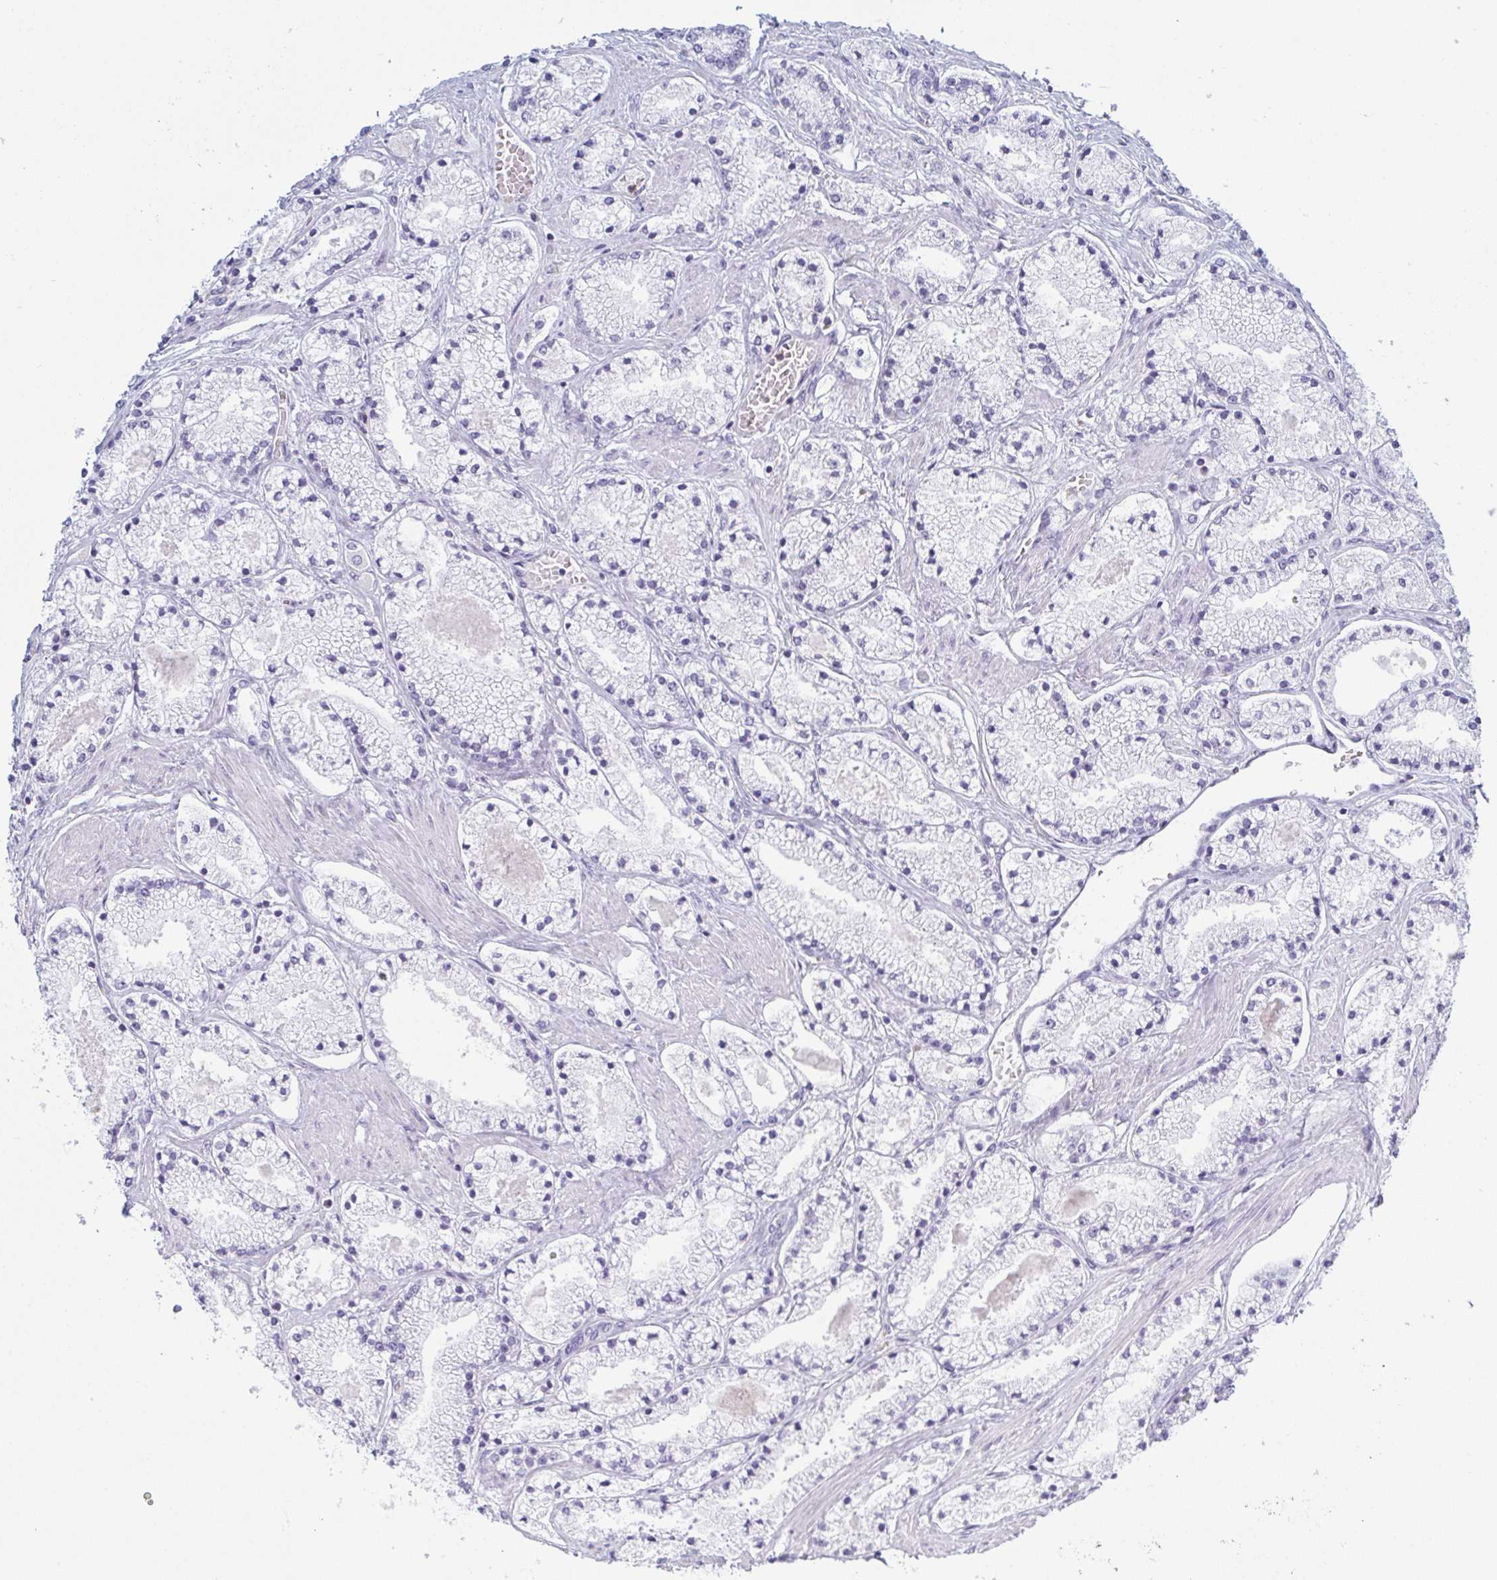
{"staining": {"intensity": "negative", "quantity": "none", "location": "none"}, "tissue": "prostate cancer", "cell_type": "Tumor cells", "image_type": "cancer", "snomed": [{"axis": "morphology", "description": "Adenocarcinoma, High grade"}, {"axis": "topography", "description": "Prostate"}], "caption": "High magnification brightfield microscopy of prostate cancer stained with DAB (brown) and counterstained with hematoxylin (blue): tumor cells show no significant expression. Brightfield microscopy of immunohistochemistry (IHC) stained with DAB (brown) and hematoxylin (blue), captured at high magnification.", "gene": "MYO1F", "patient": {"sex": "male", "age": 63}}